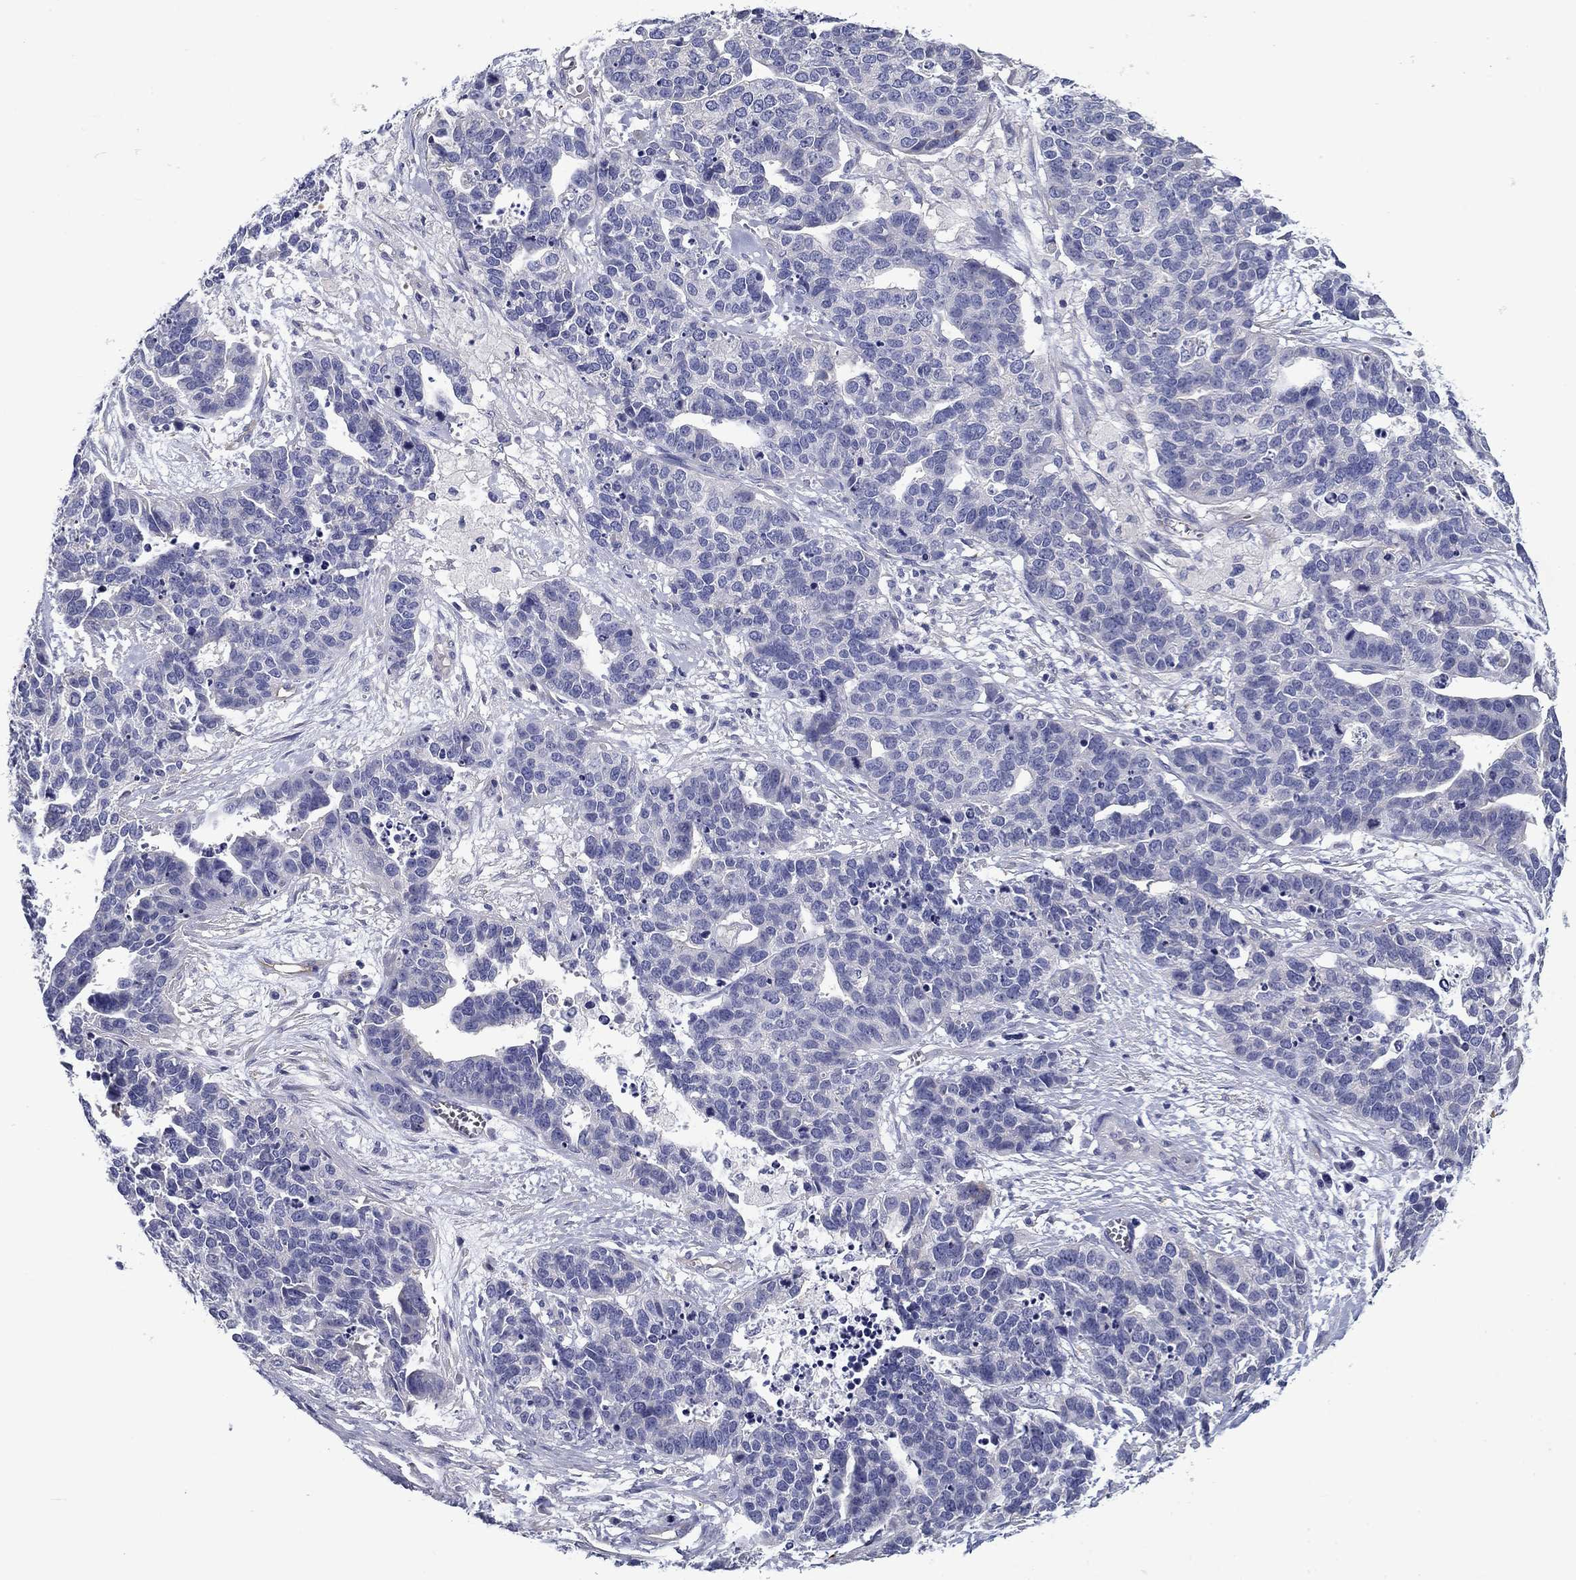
{"staining": {"intensity": "negative", "quantity": "none", "location": "none"}, "tissue": "ovarian cancer", "cell_type": "Tumor cells", "image_type": "cancer", "snomed": [{"axis": "morphology", "description": "Carcinoma, endometroid"}, {"axis": "topography", "description": "Ovary"}], "caption": "Immunohistochemistry (IHC) micrograph of human ovarian endometroid carcinoma stained for a protein (brown), which displays no positivity in tumor cells.", "gene": "CNDP1", "patient": {"sex": "female", "age": 65}}